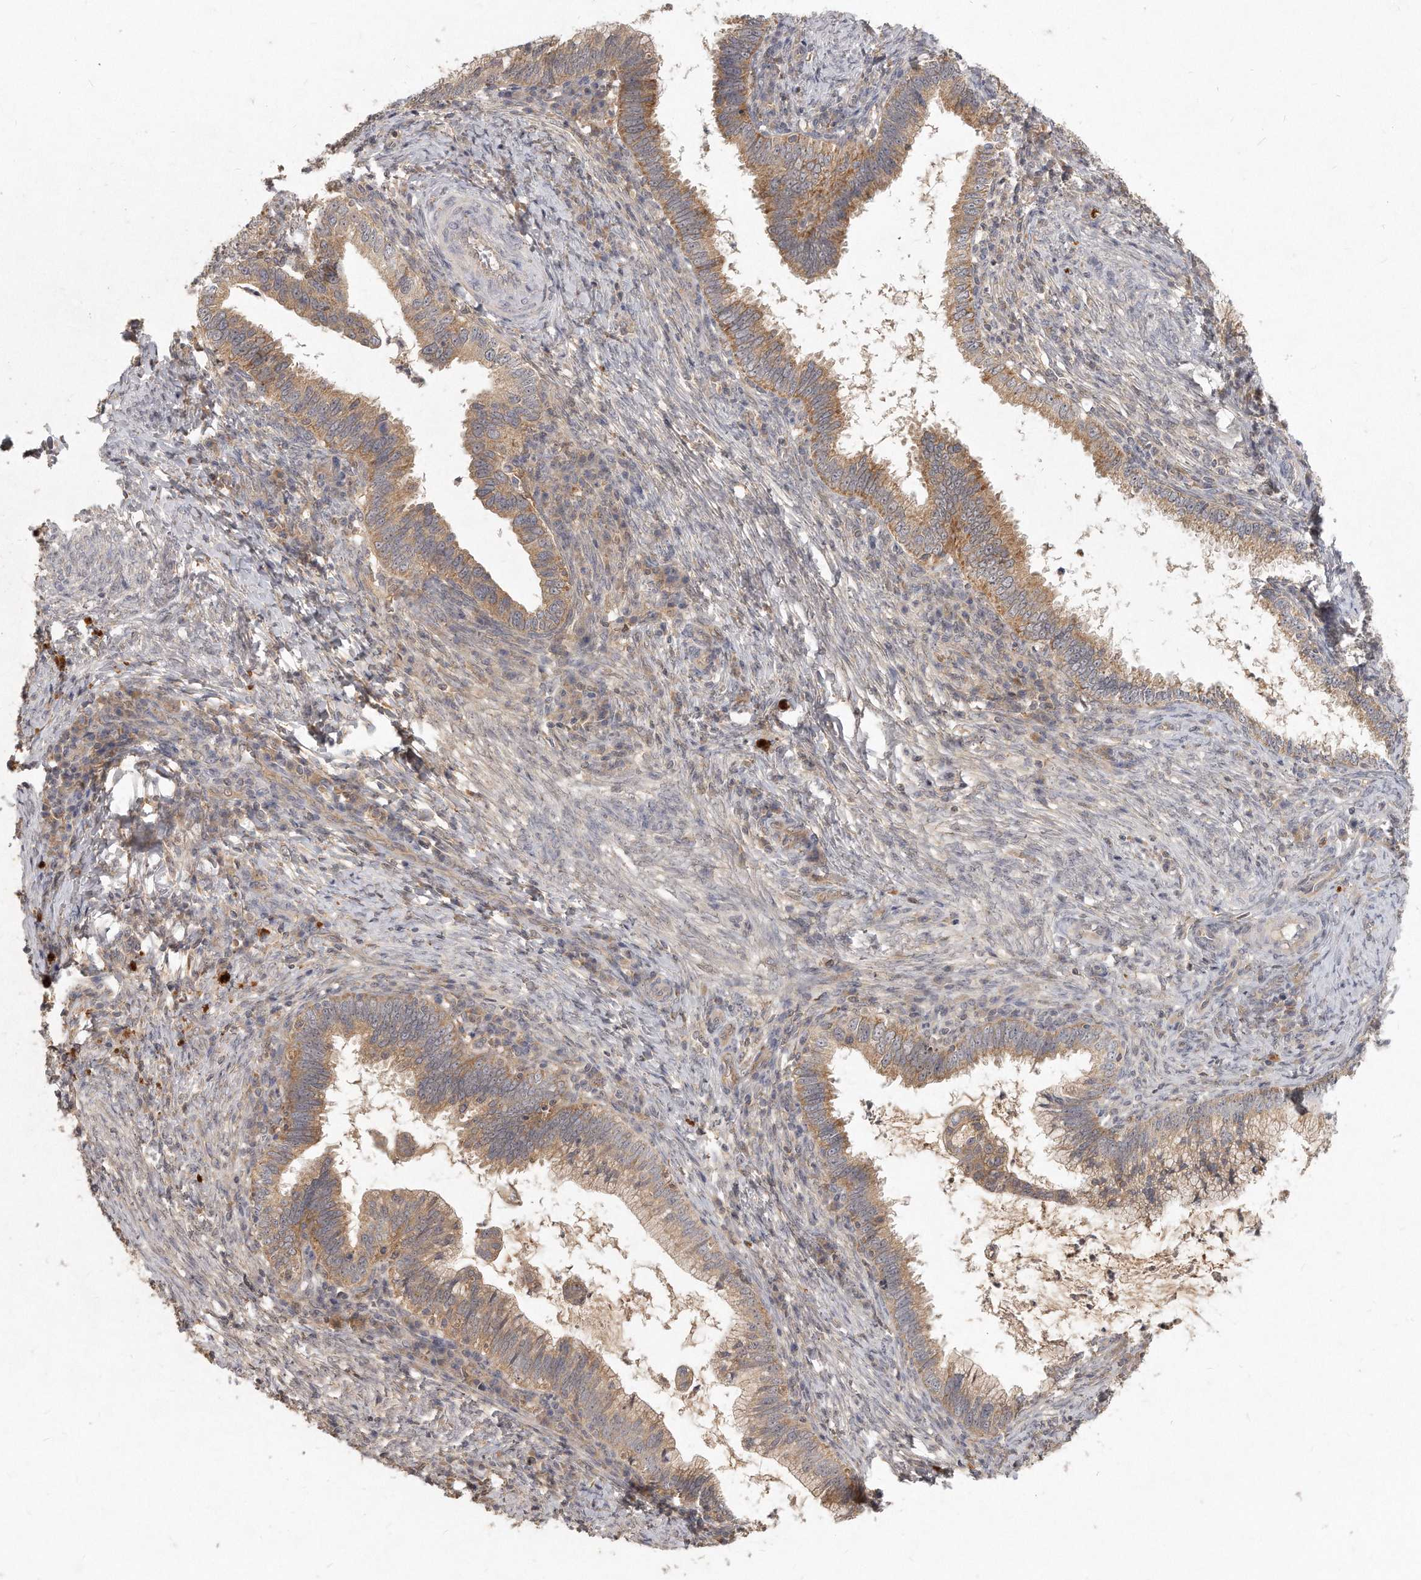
{"staining": {"intensity": "moderate", "quantity": ">75%", "location": "cytoplasmic/membranous"}, "tissue": "cervical cancer", "cell_type": "Tumor cells", "image_type": "cancer", "snomed": [{"axis": "morphology", "description": "Adenocarcinoma, NOS"}, {"axis": "topography", "description": "Cervix"}], "caption": "Cervical cancer stained for a protein (brown) shows moderate cytoplasmic/membranous positive positivity in about >75% of tumor cells.", "gene": "LGALS8", "patient": {"sex": "female", "age": 36}}